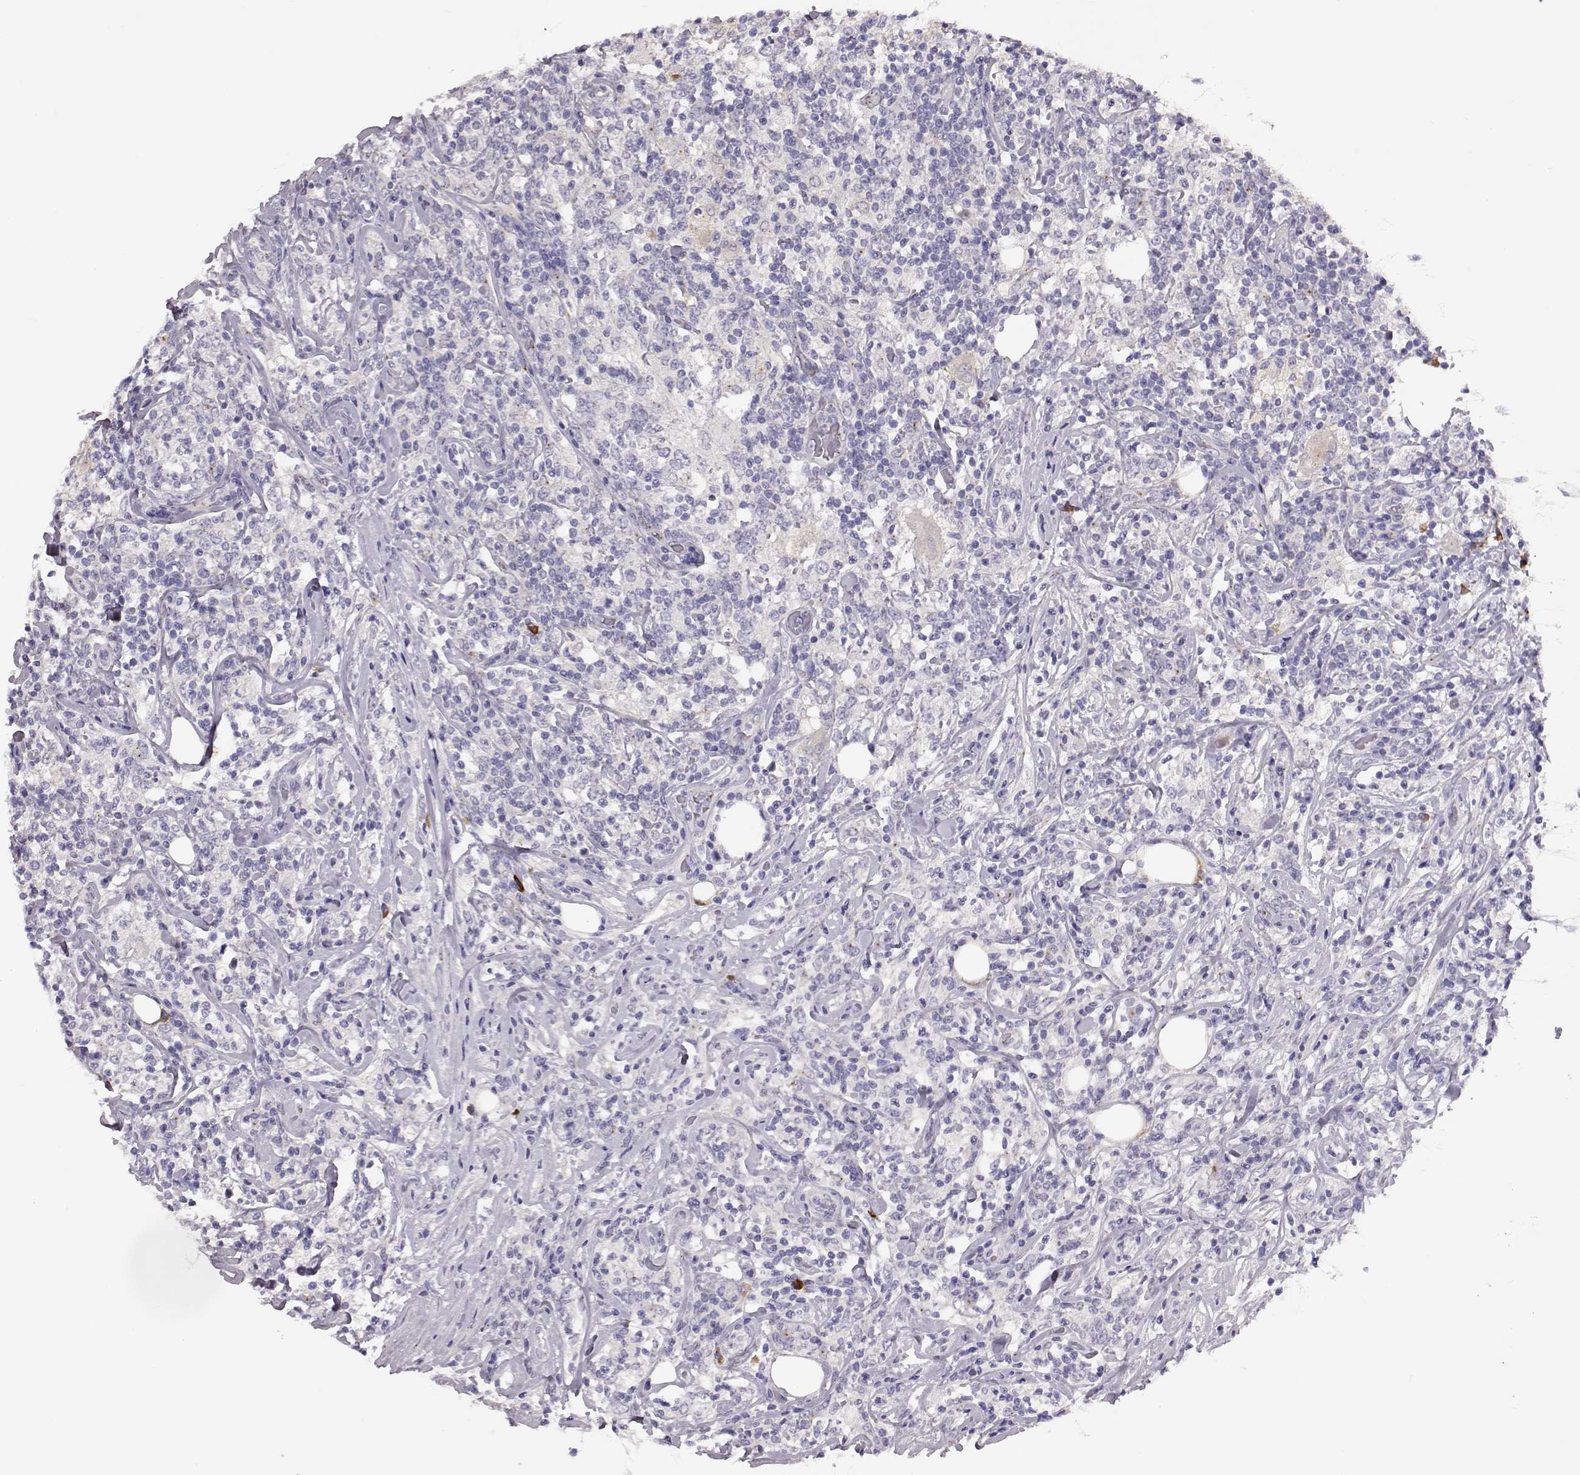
{"staining": {"intensity": "negative", "quantity": "none", "location": "none"}, "tissue": "lymphoma", "cell_type": "Tumor cells", "image_type": "cancer", "snomed": [{"axis": "morphology", "description": "Malignant lymphoma, non-Hodgkin's type, High grade"}, {"axis": "topography", "description": "Lymph node"}], "caption": "IHC image of neoplastic tissue: human lymphoma stained with DAB reveals no significant protein positivity in tumor cells.", "gene": "ADGRG5", "patient": {"sex": "female", "age": 84}}